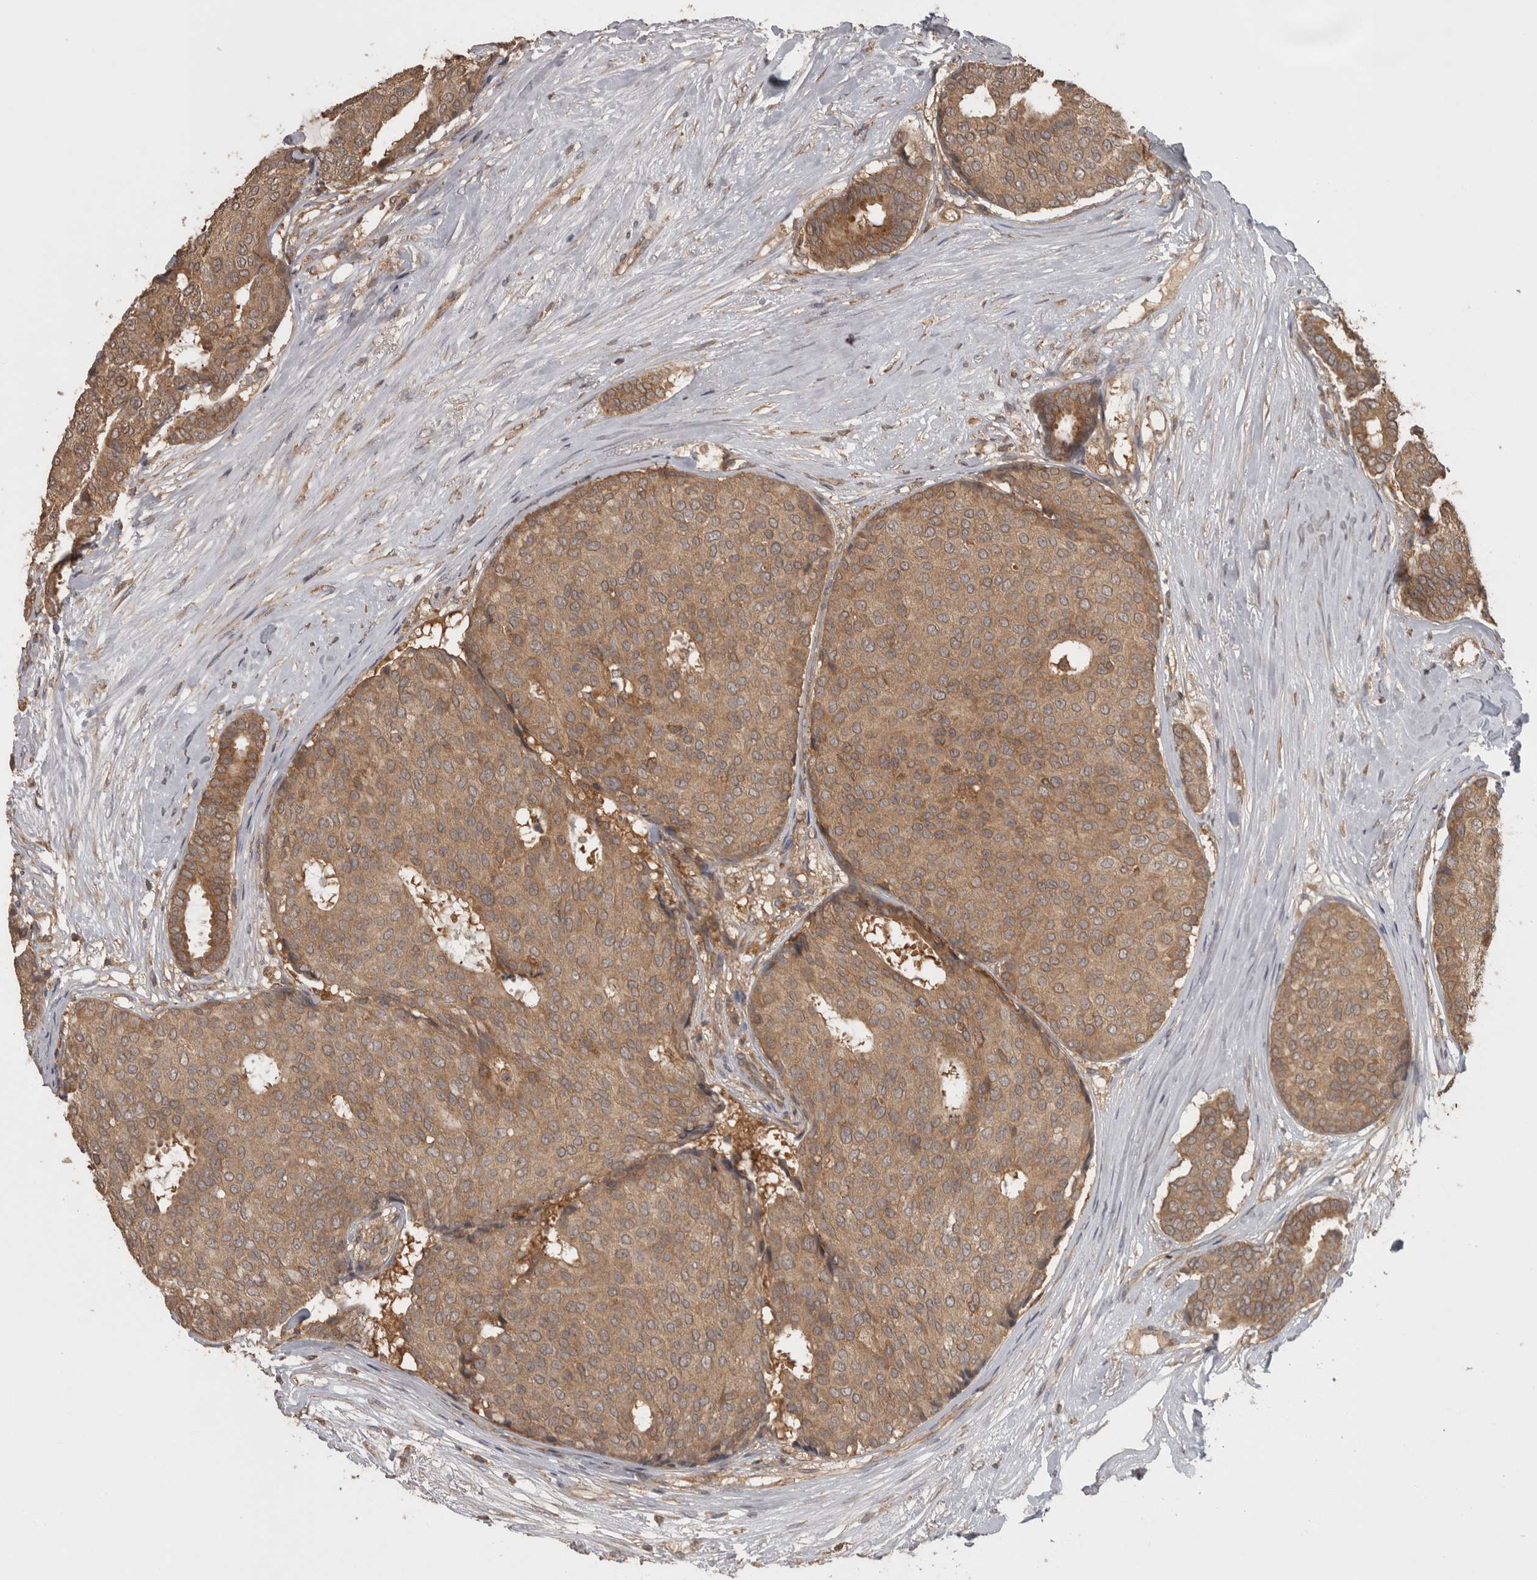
{"staining": {"intensity": "moderate", "quantity": ">75%", "location": "cytoplasmic/membranous"}, "tissue": "breast cancer", "cell_type": "Tumor cells", "image_type": "cancer", "snomed": [{"axis": "morphology", "description": "Duct carcinoma"}, {"axis": "topography", "description": "Breast"}], "caption": "Protein expression by IHC demonstrates moderate cytoplasmic/membranous positivity in approximately >75% of tumor cells in breast cancer (intraductal carcinoma). The protein is stained brown, and the nuclei are stained in blue (DAB (3,3'-diaminobenzidine) IHC with brightfield microscopy, high magnification).", "gene": "MICU3", "patient": {"sex": "female", "age": 75}}